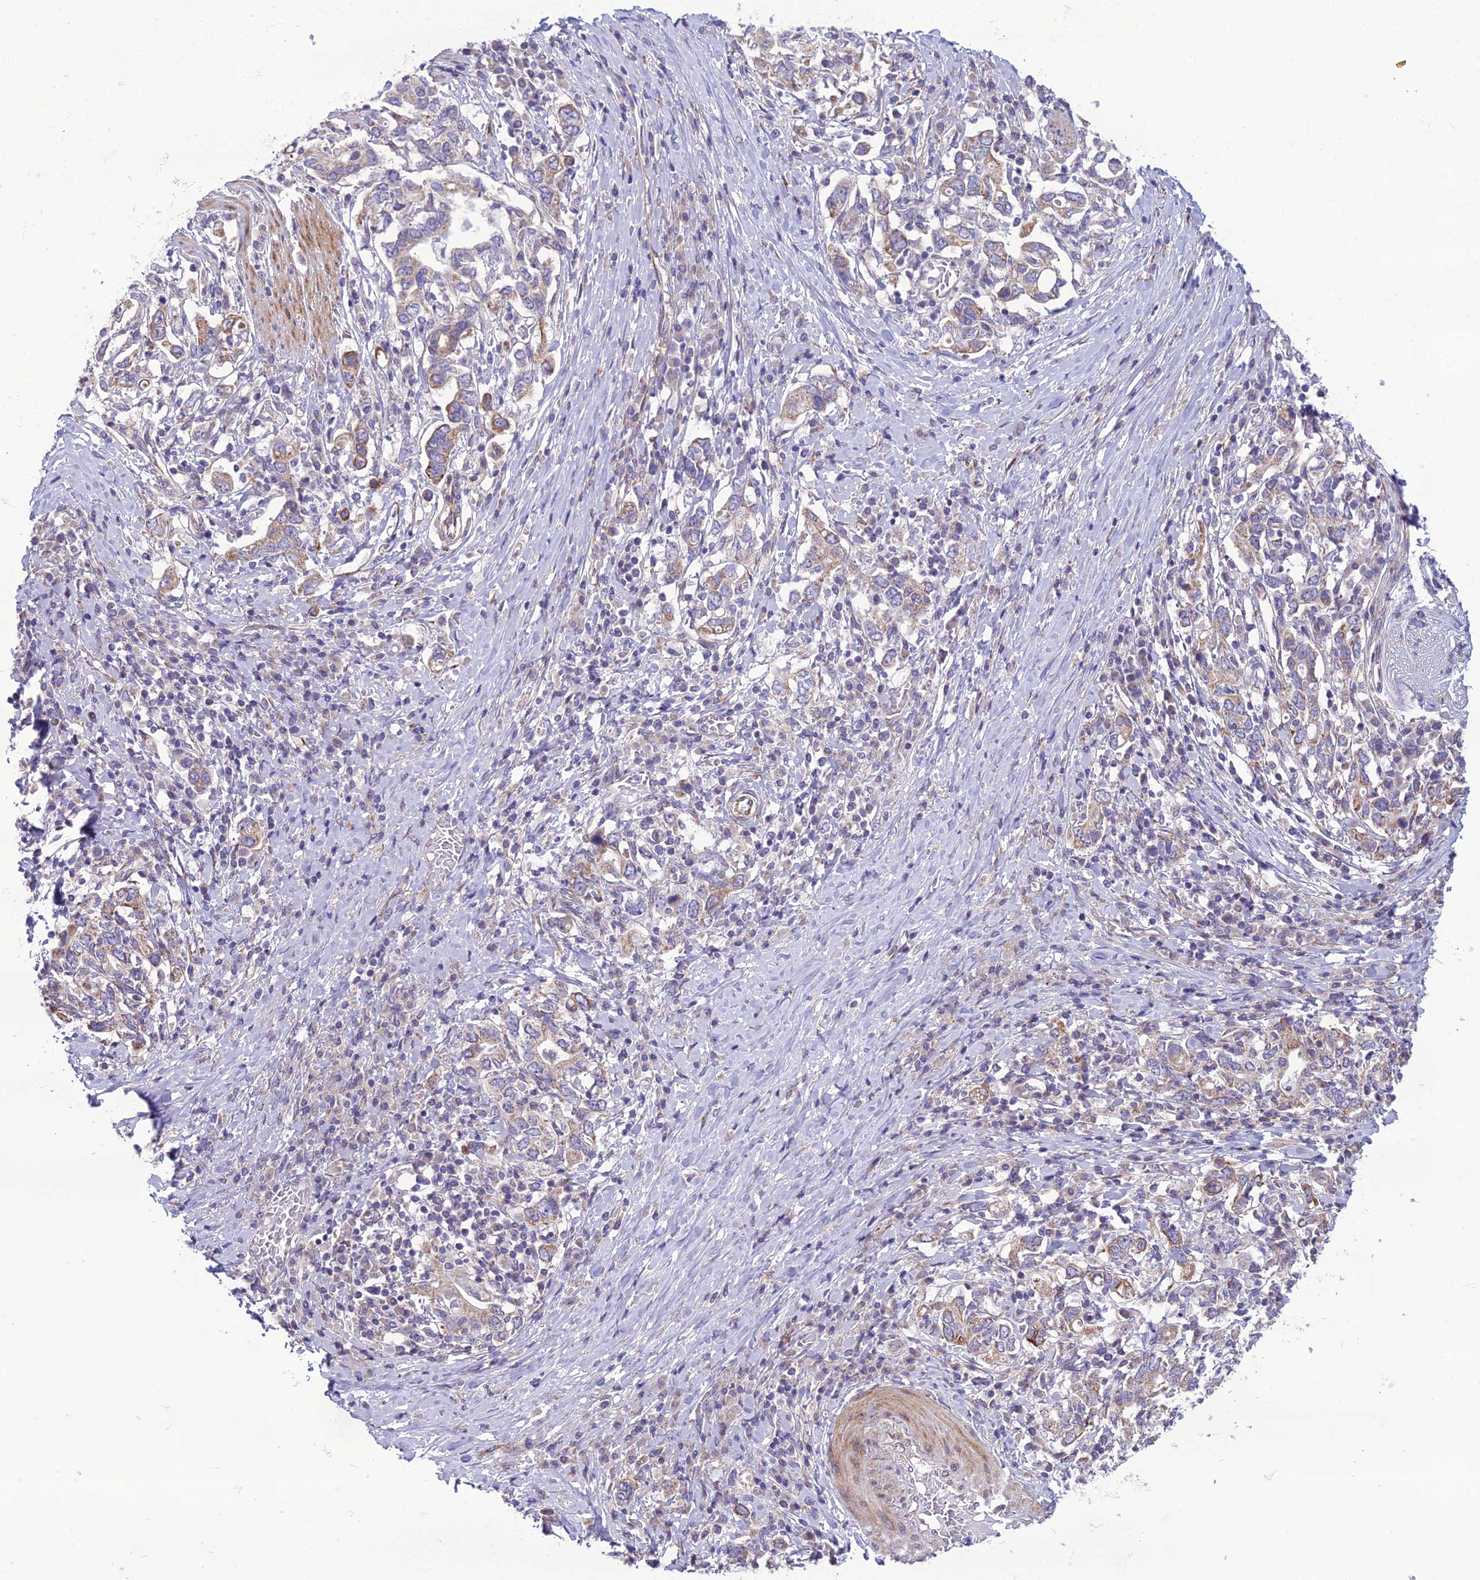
{"staining": {"intensity": "moderate", "quantity": "<25%", "location": "cytoplasmic/membranous"}, "tissue": "stomach cancer", "cell_type": "Tumor cells", "image_type": "cancer", "snomed": [{"axis": "morphology", "description": "Adenocarcinoma, NOS"}, {"axis": "topography", "description": "Stomach, upper"}, {"axis": "topography", "description": "Stomach"}], "caption": "A low amount of moderate cytoplasmic/membranous staining is present in approximately <25% of tumor cells in adenocarcinoma (stomach) tissue.", "gene": "NODAL", "patient": {"sex": "male", "age": 62}}